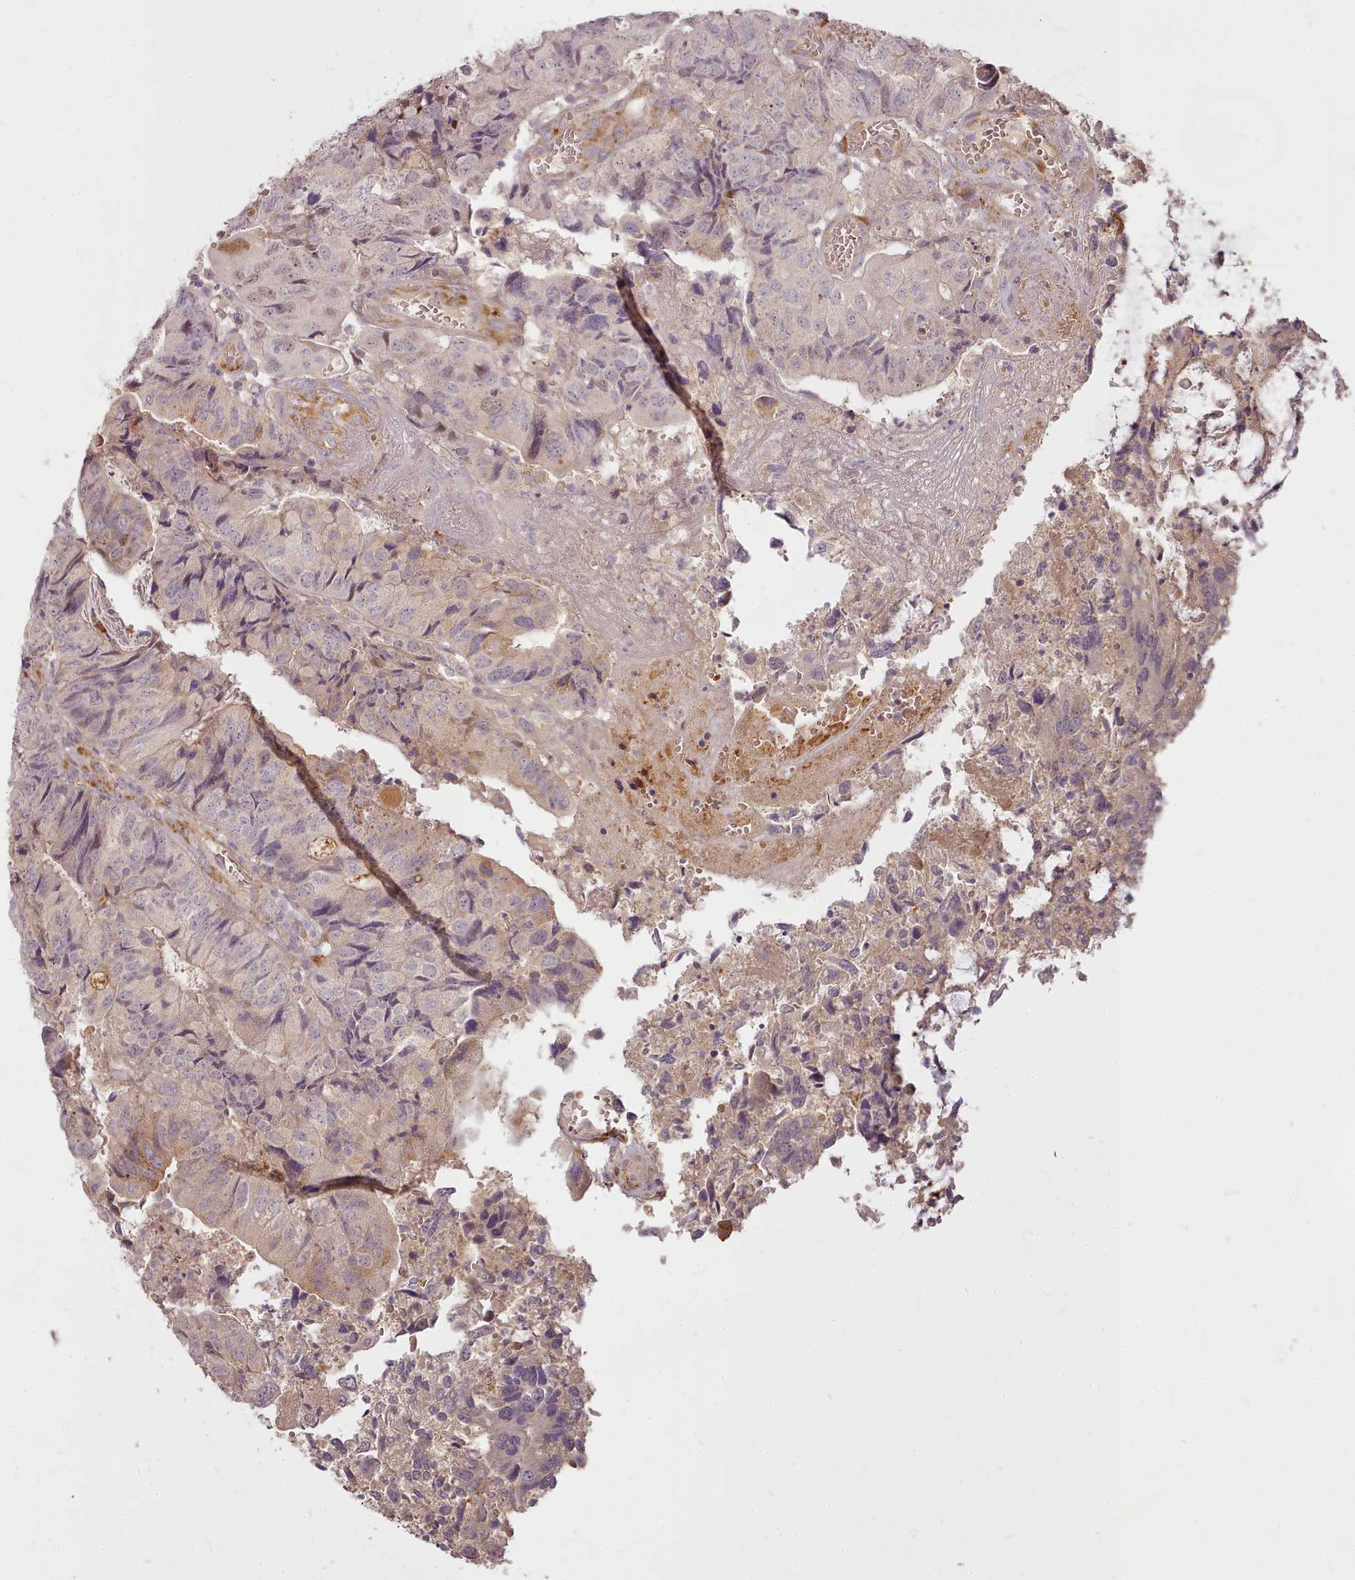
{"staining": {"intensity": "moderate", "quantity": "<25%", "location": "nuclear"}, "tissue": "colorectal cancer", "cell_type": "Tumor cells", "image_type": "cancer", "snomed": [{"axis": "morphology", "description": "Adenocarcinoma, NOS"}, {"axis": "topography", "description": "Colon"}], "caption": "Protein expression analysis of colorectal cancer (adenocarcinoma) exhibits moderate nuclear expression in approximately <25% of tumor cells. The protein is stained brown, and the nuclei are stained in blue (DAB (3,3'-diaminobenzidine) IHC with brightfield microscopy, high magnification).", "gene": "C1QTNF5", "patient": {"sex": "female", "age": 67}}